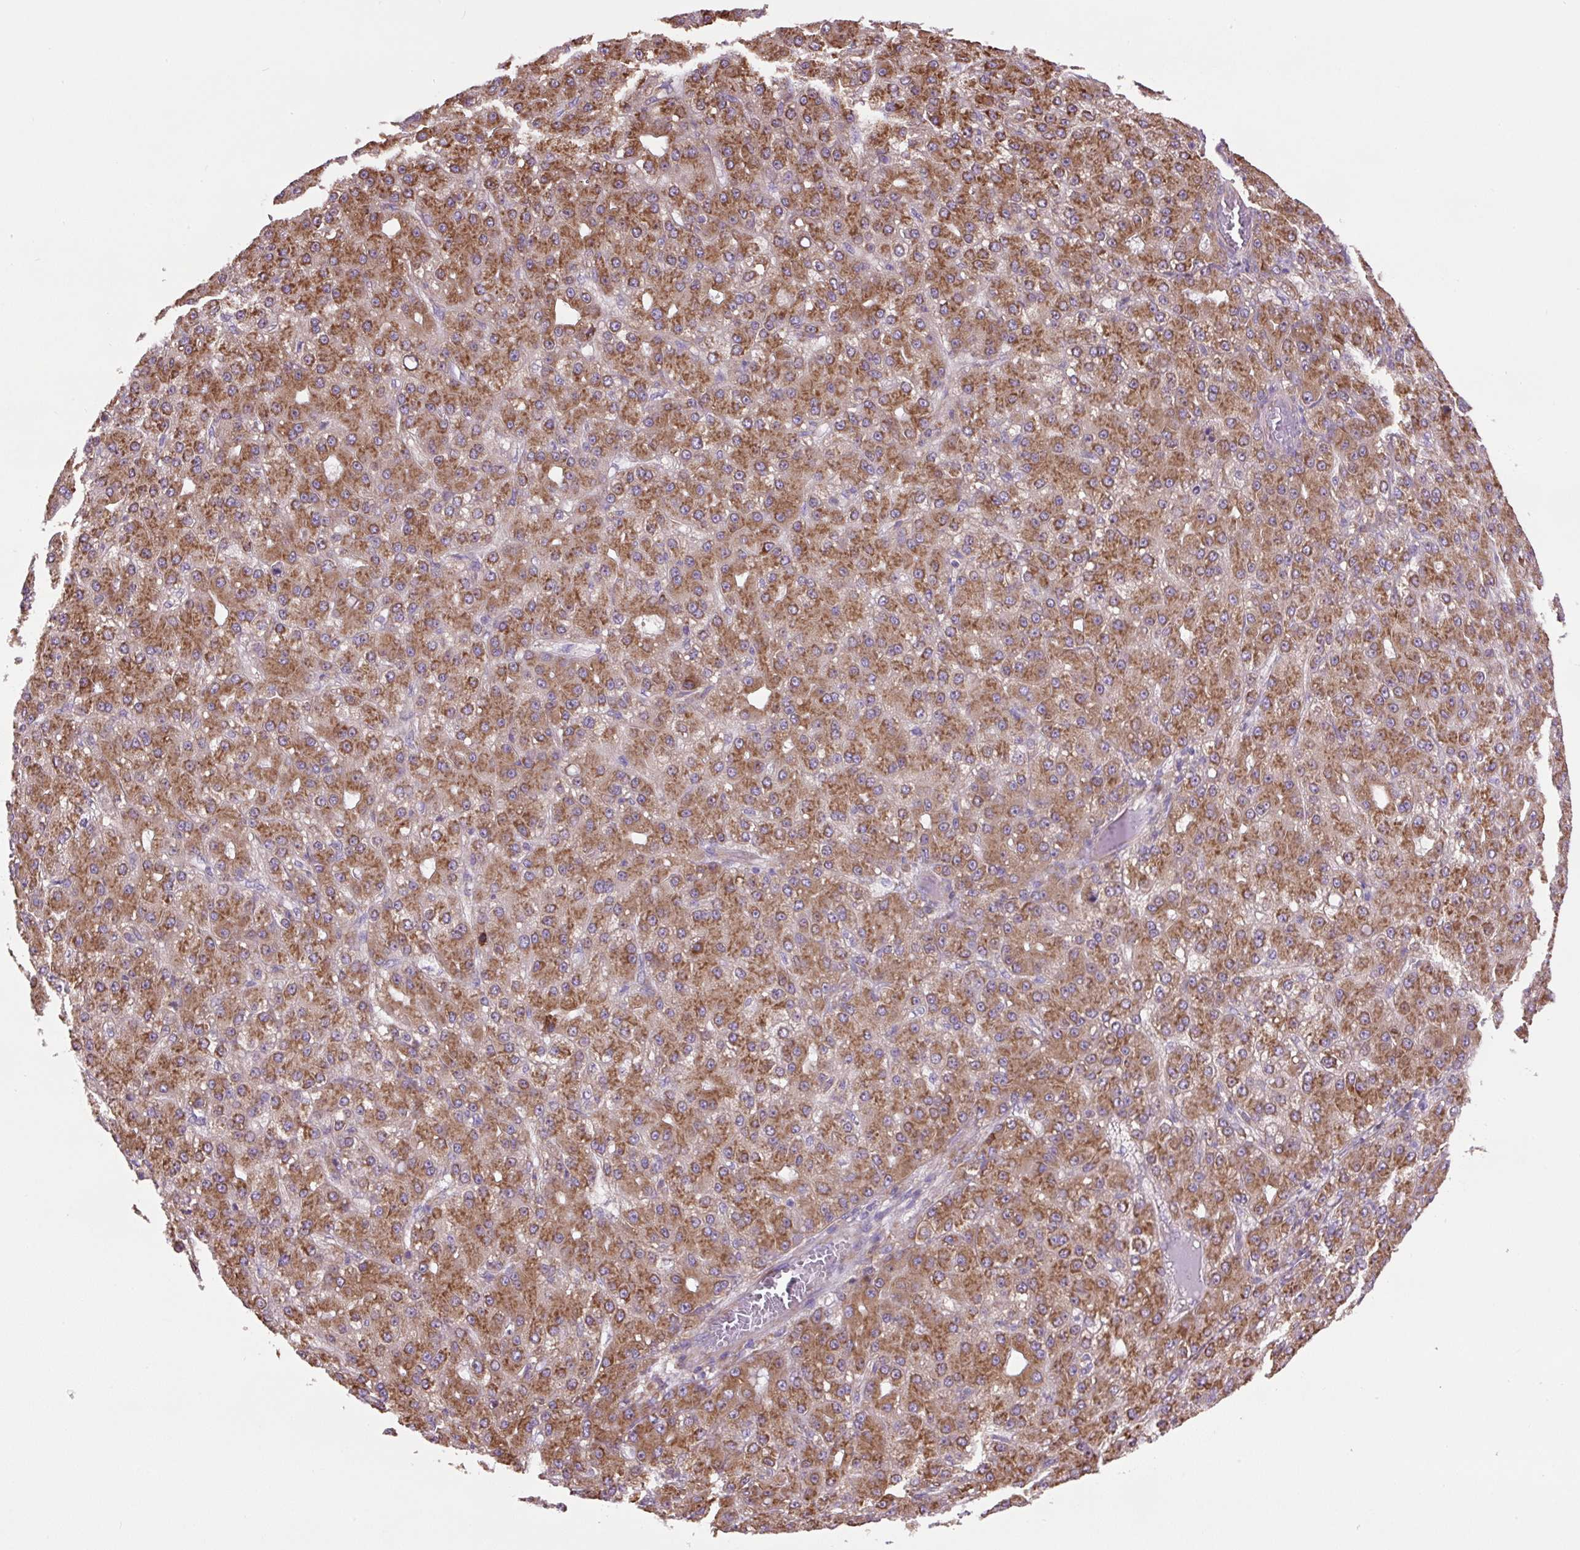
{"staining": {"intensity": "strong", "quantity": ">75%", "location": "cytoplasmic/membranous"}, "tissue": "liver cancer", "cell_type": "Tumor cells", "image_type": "cancer", "snomed": [{"axis": "morphology", "description": "Carcinoma, Hepatocellular, NOS"}, {"axis": "topography", "description": "Liver"}], "caption": "This is a photomicrograph of immunohistochemistry staining of hepatocellular carcinoma (liver), which shows strong staining in the cytoplasmic/membranous of tumor cells.", "gene": "RPS23", "patient": {"sex": "male", "age": 67}}